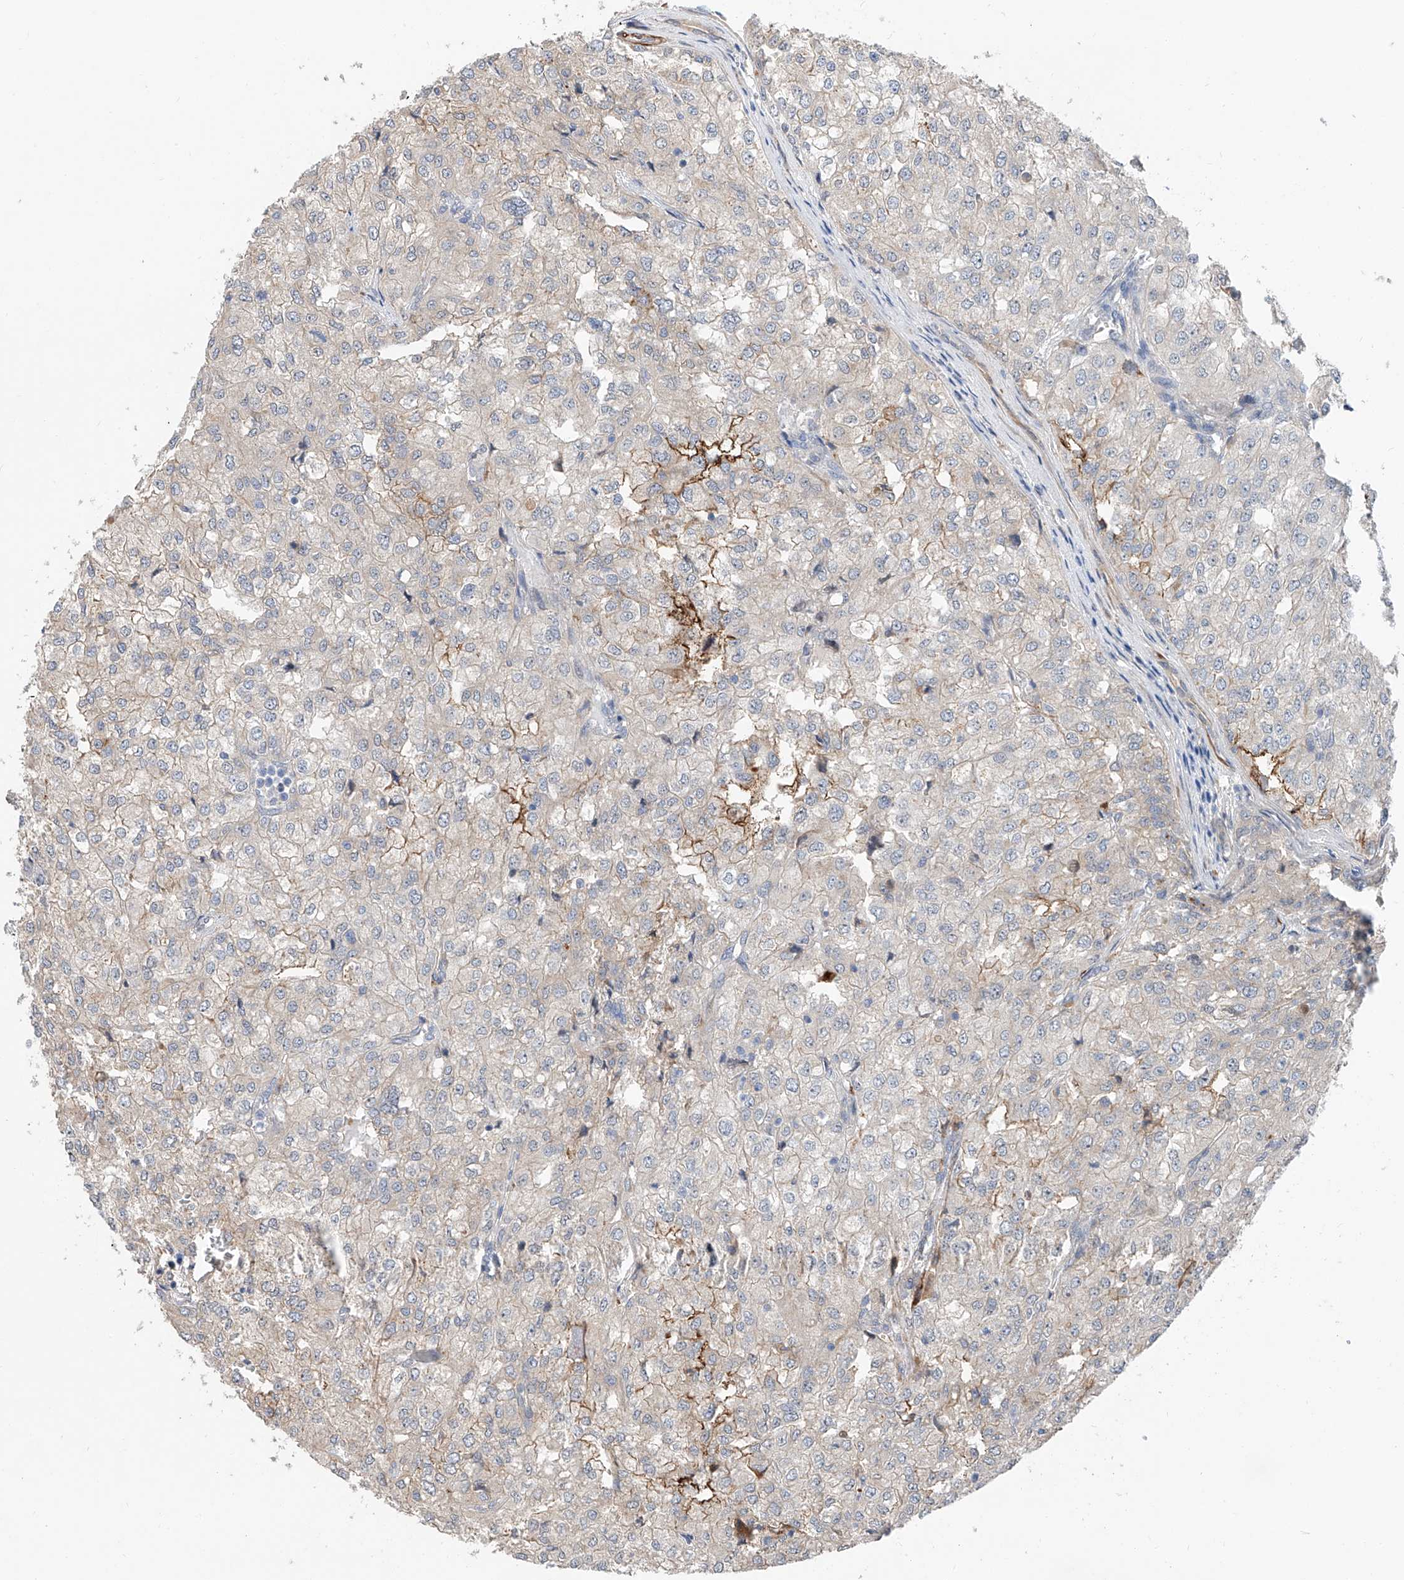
{"staining": {"intensity": "moderate", "quantity": "<25%", "location": "cytoplasmic/membranous"}, "tissue": "renal cancer", "cell_type": "Tumor cells", "image_type": "cancer", "snomed": [{"axis": "morphology", "description": "Adenocarcinoma, NOS"}, {"axis": "topography", "description": "Kidney"}], "caption": "Immunohistochemistry histopathology image of human renal cancer (adenocarcinoma) stained for a protein (brown), which demonstrates low levels of moderate cytoplasmic/membranous expression in about <25% of tumor cells.", "gene": "MAGEE2", "patient": {"sex": "female", "age": 54}}